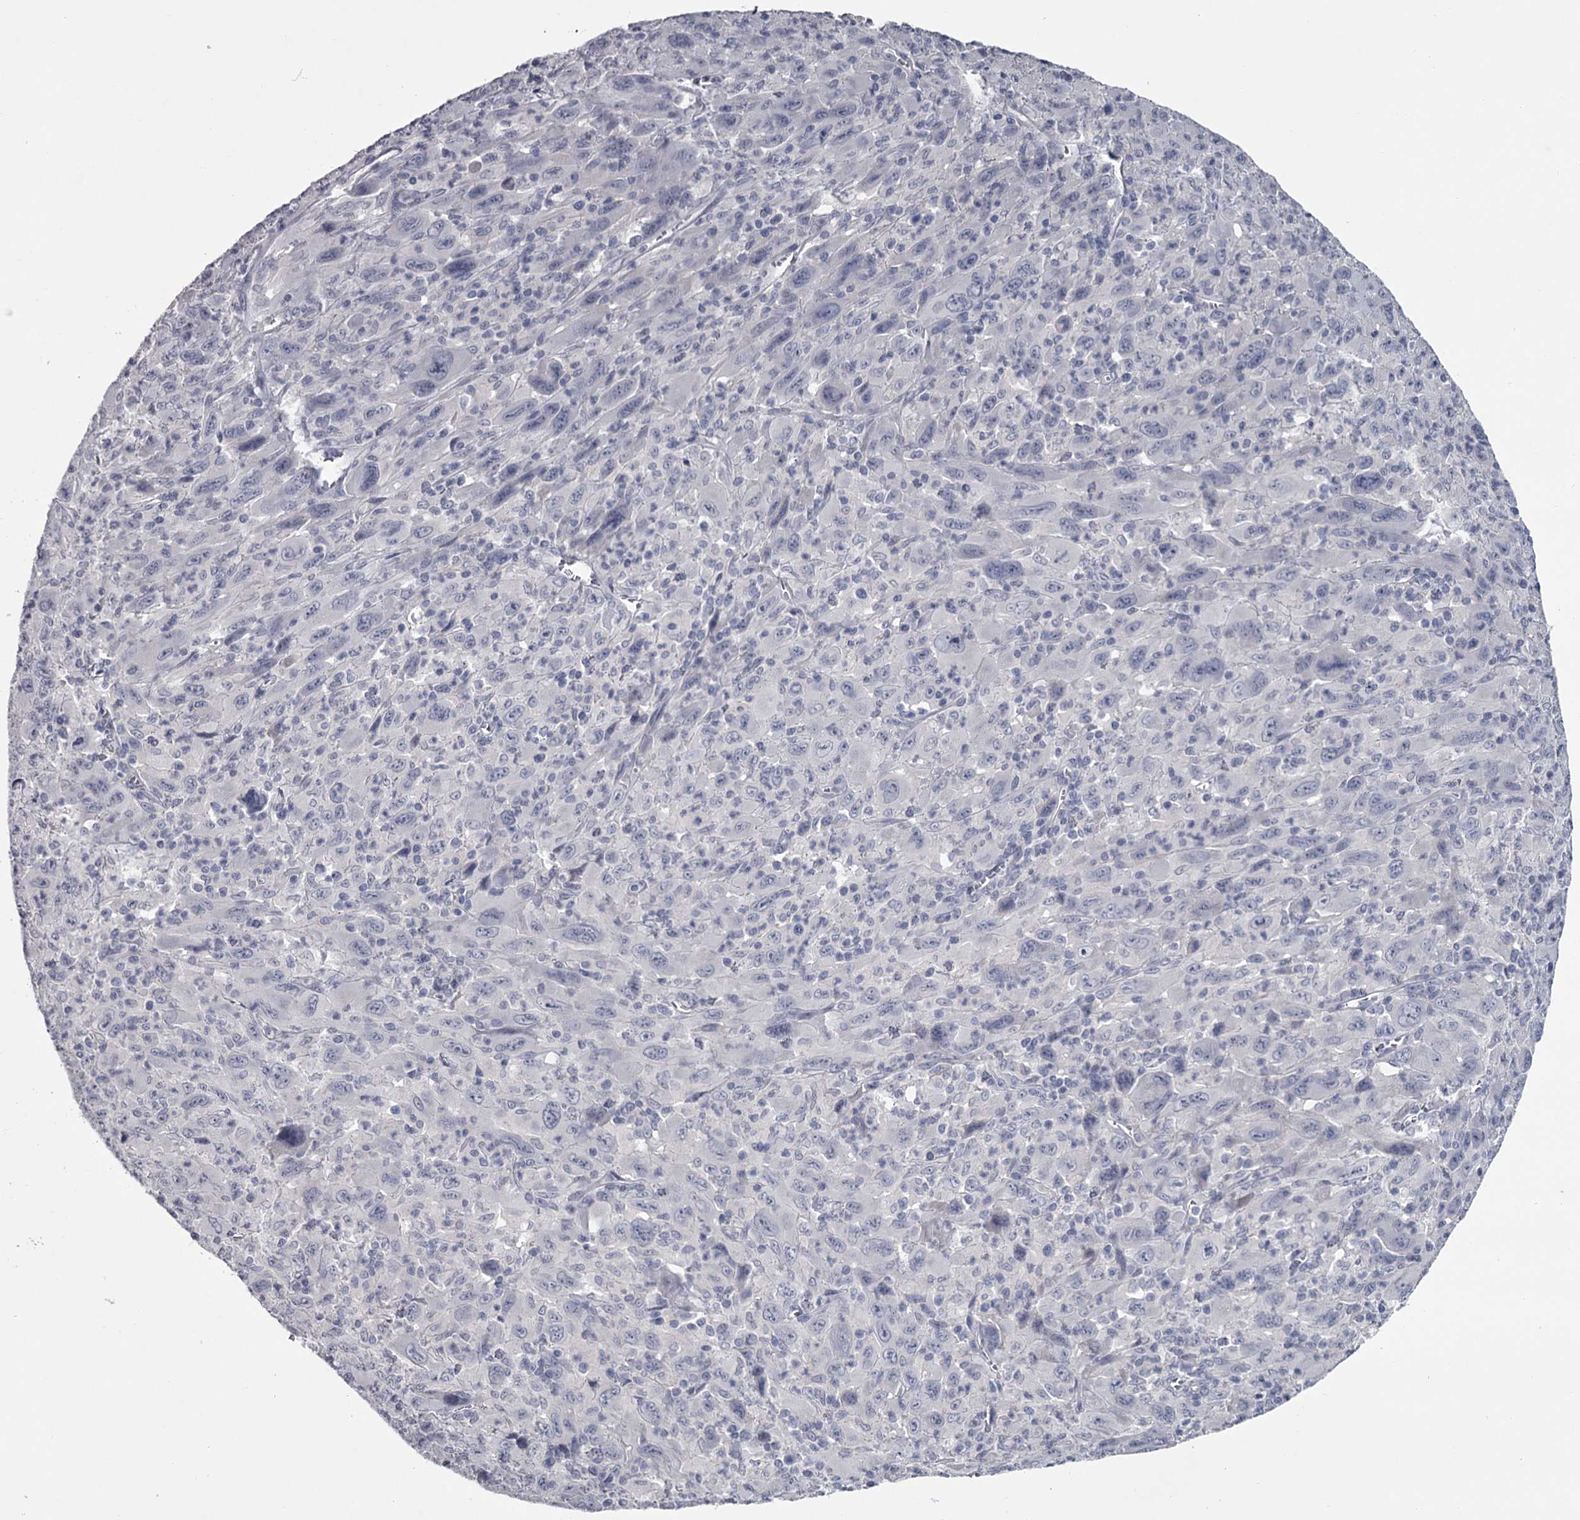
{"staining": {"intensity": "negative", "quantity": "none", "location": "none"}, "tissue": "melanoma", "cell_type": "Tumor cells", "image_type": "cancer", "snomed": [{"axis": "morphology", "description": "Malignant melanoma, Metastatic site"}, {"axis": "topography", "description": "Skin"}], "caption": "There is no significant staining in tumor cells of malignant melanoma (metastatic site).", "gene": "DAO", "patient": {"sex": "female", "age": 56}}